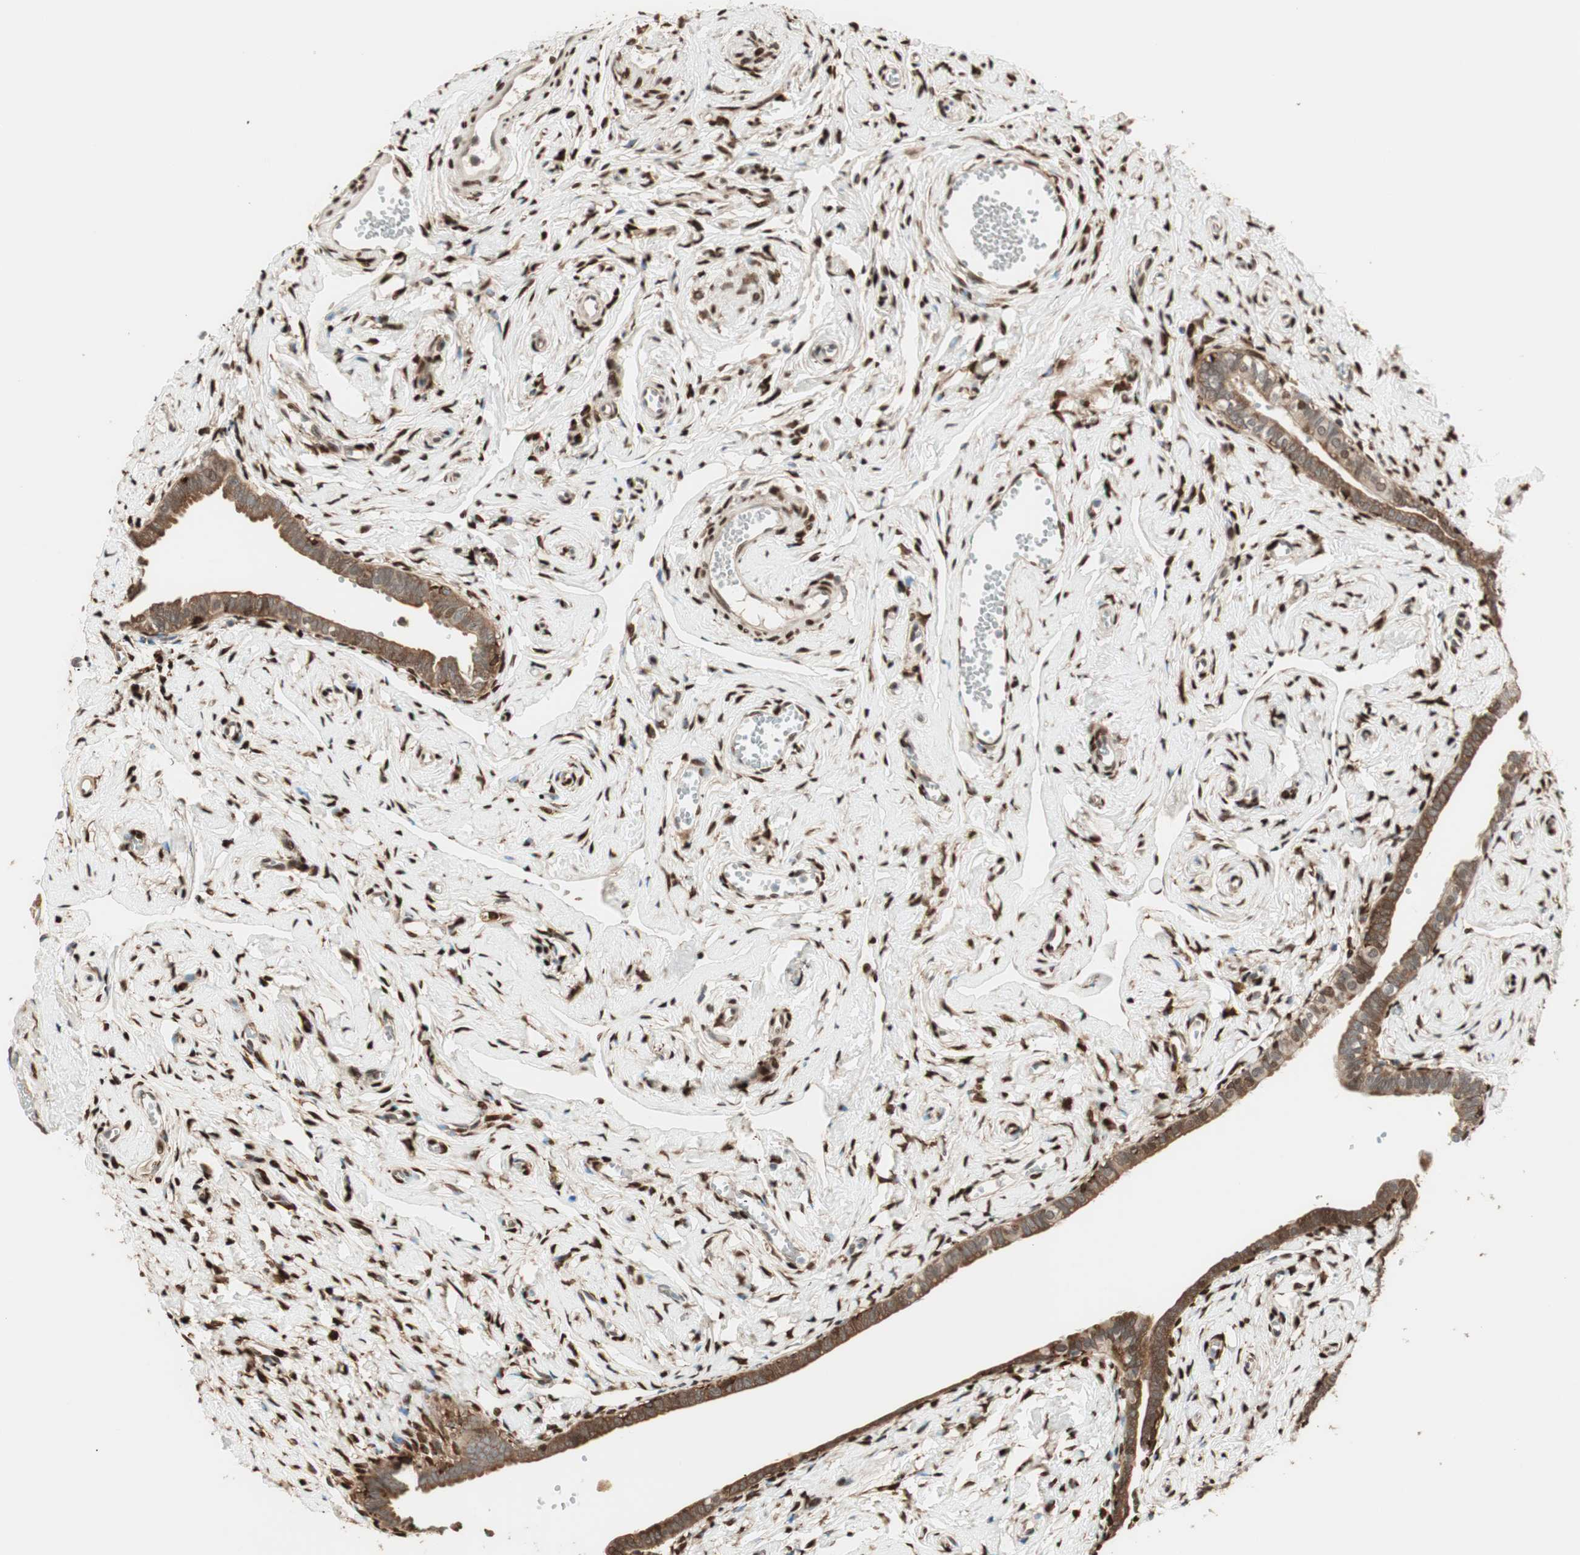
{"staining": {"intensity": "strong", "quantity": ">75%", "location": "cytoplasmic/membranous,nuclear"}, "tissue": "fallopian tube", "cell_type": "Glandular cells", "image_type": "normal", "snomed": [{"axis": "morphology", "description": "Normal tissue, NOS"}, {"axis": "topography", "description": "Fallopian tube"}], "caption": "Strong cytoplasmic/membranous,nuclear staining for a protein is present in about >75% of glandular cells of unremarkable fallopian tube using immunohistochemistry.", "gene": "BIN1", "patient": {"sex": "female", "age": 71}}